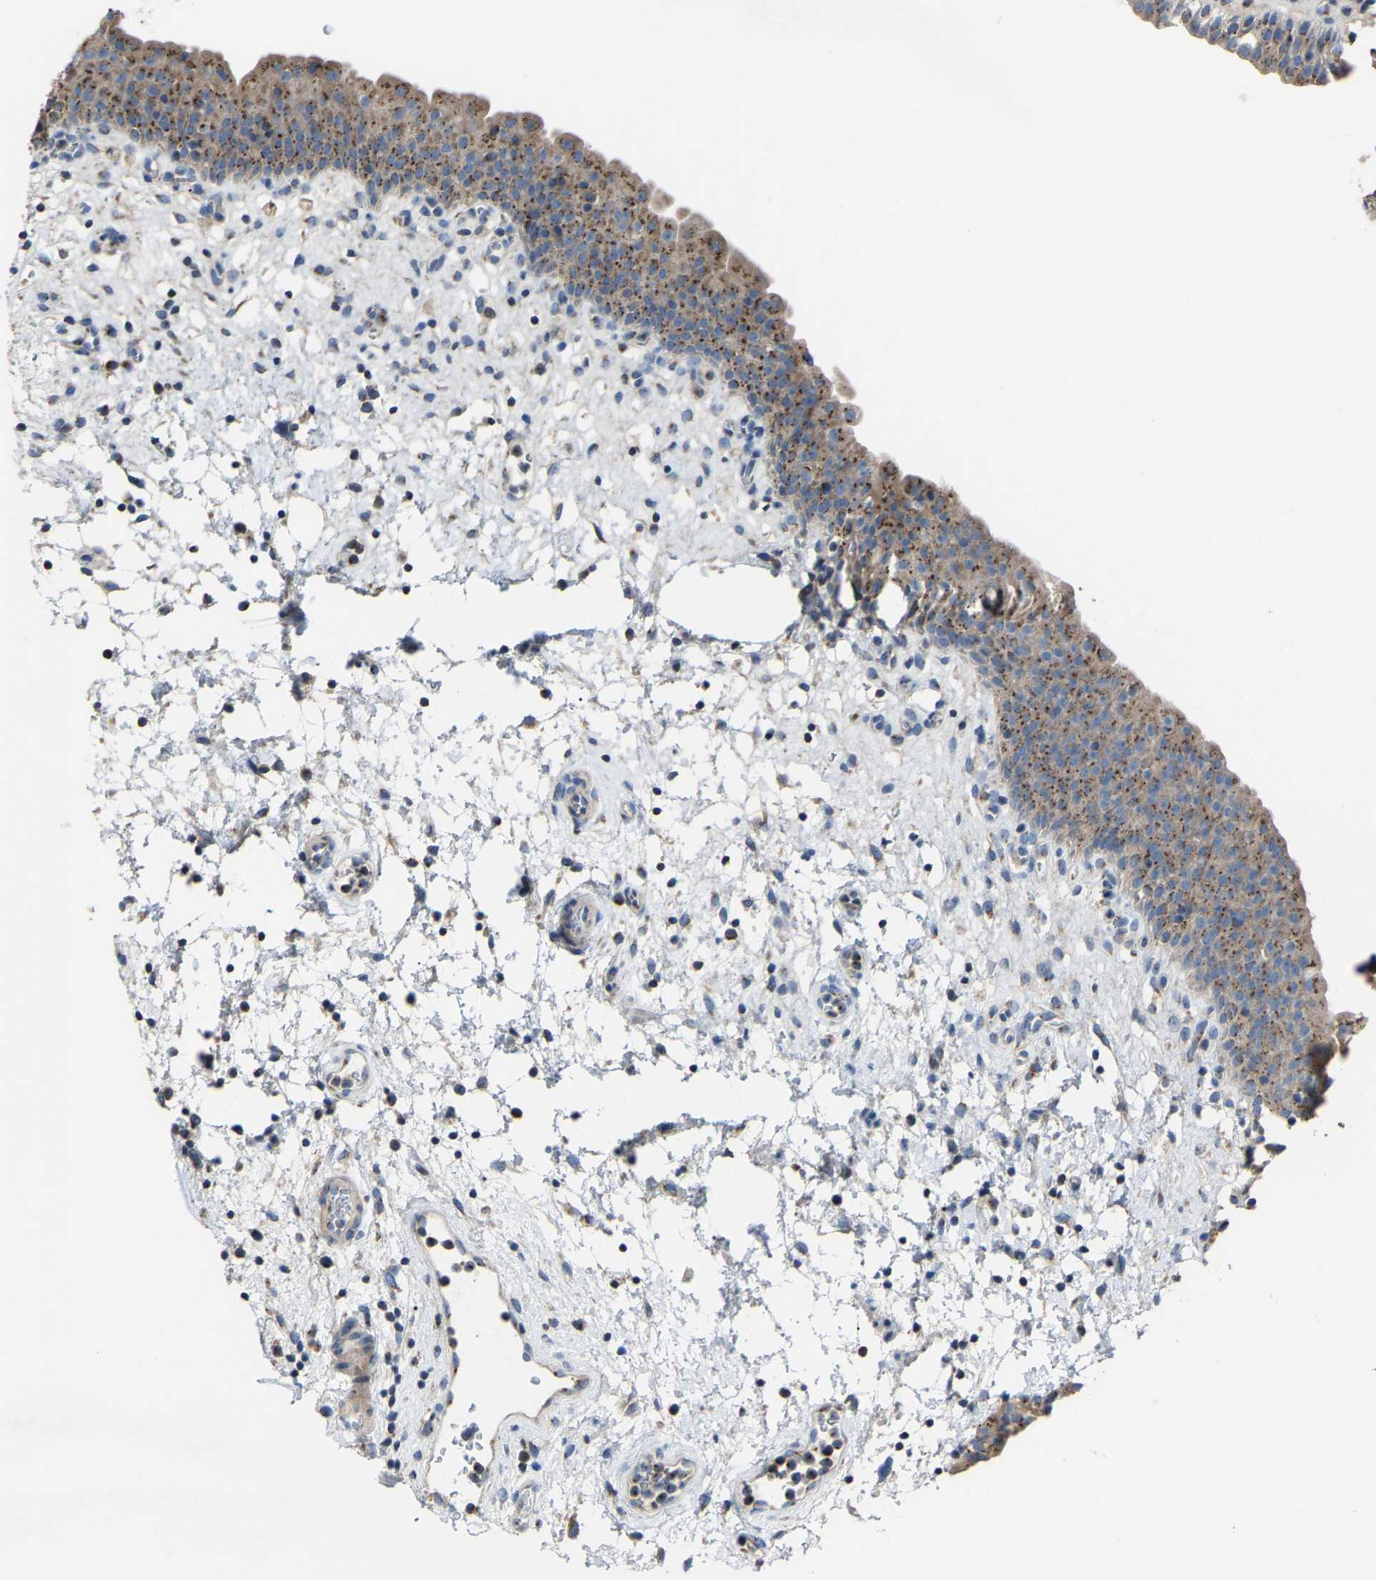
{"staining": {"intensity": "moderate", "quantity": ">75%", "location": "cytoplasmic/membranous"}, "tissue": "urinary bladder", "cell_type": "Urothelial cells", "image_type": "normal", "snomed": [{"axis": "morphology", "description": "Normal tissue, NOS"}, {"axis": "topography", "description": "Urinary bladder"}], "caption": "Moderate cytoplasmic/membranous positivity for a protein is seen in approximately >75% of urothelial cells of normal urinary bladder using immunohistochemistry (IHC).", "gene": "CANT1", "patient": {"sex": "male", "age": 37}}